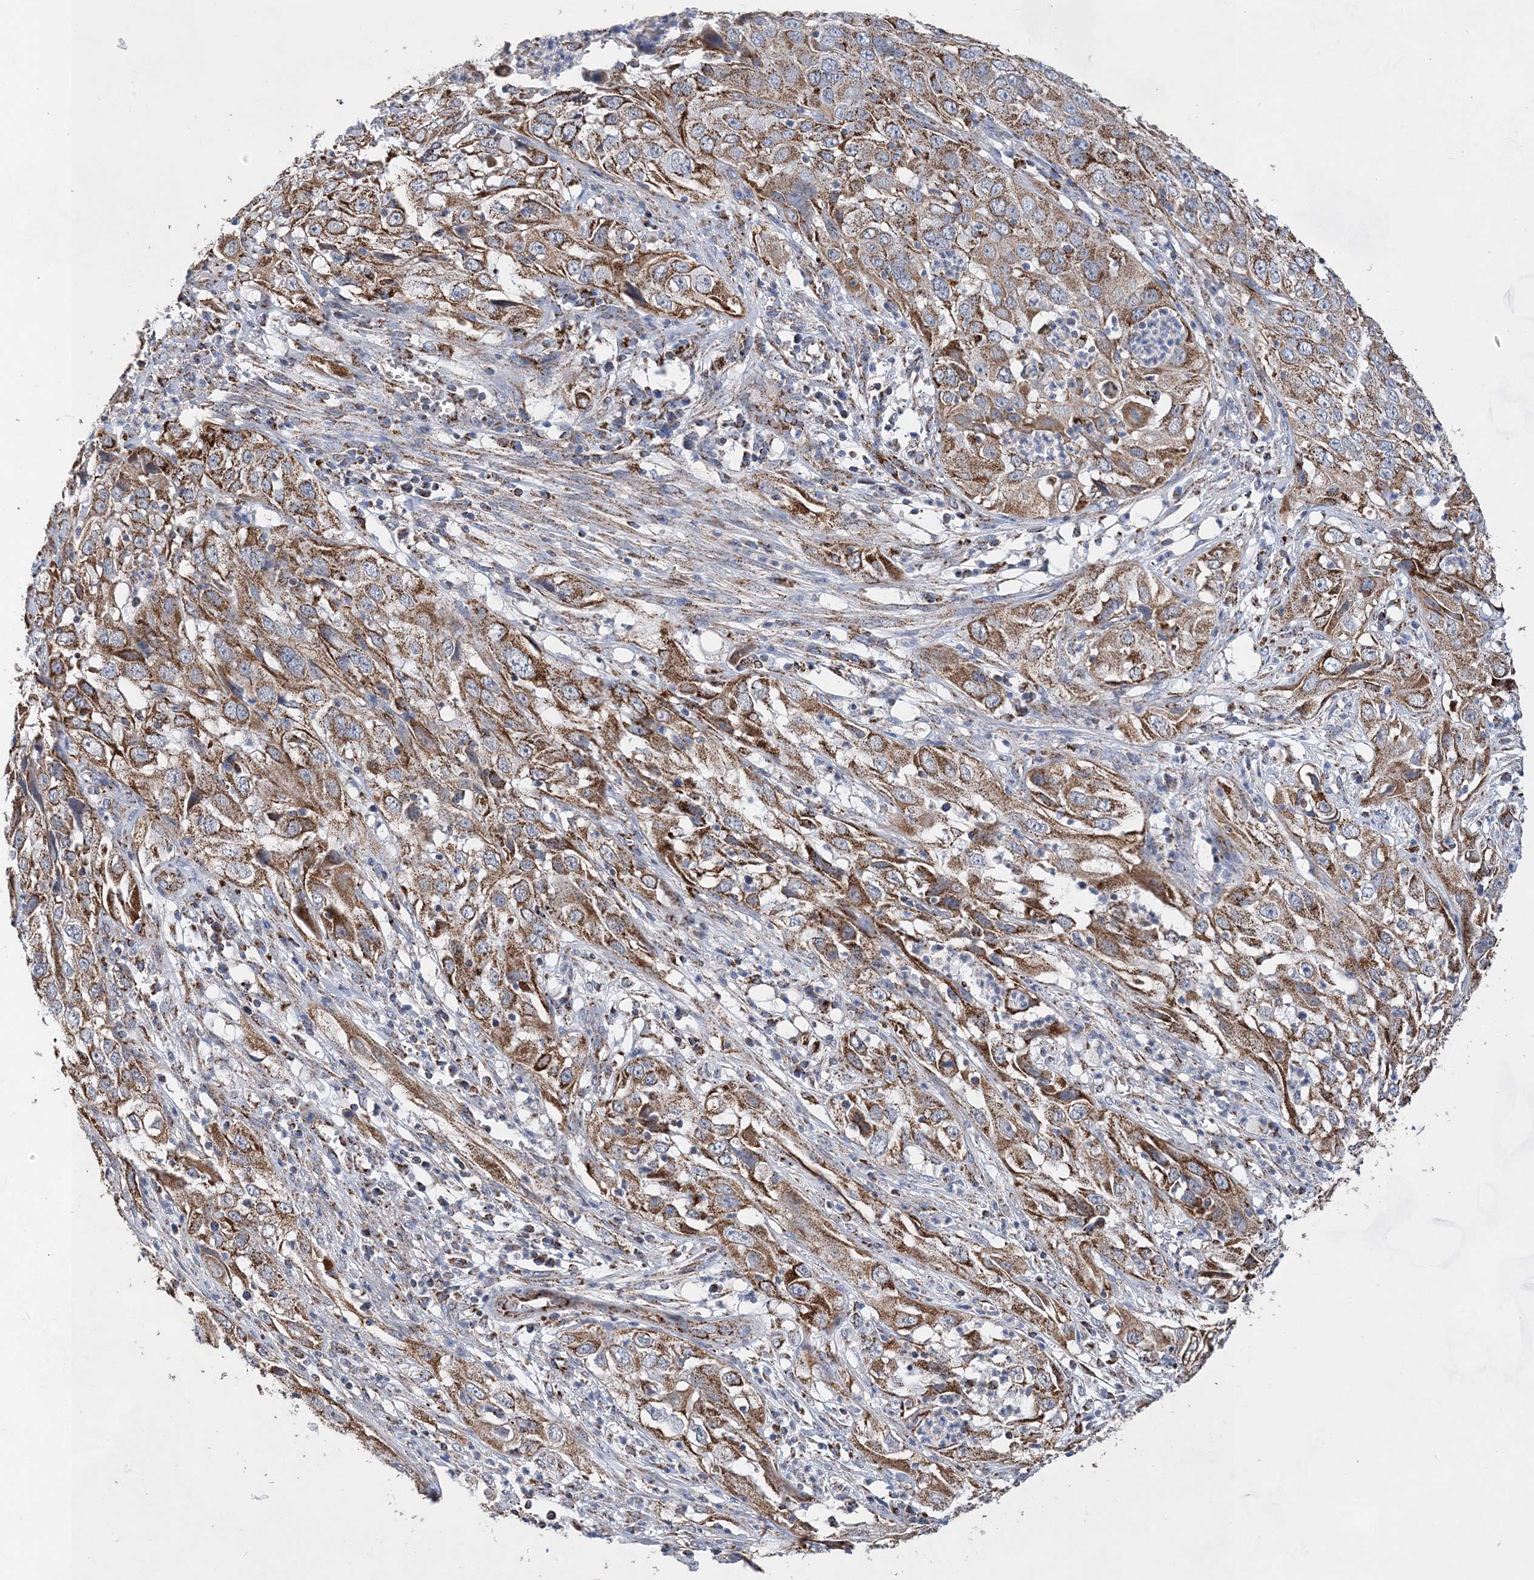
{"staining": {"intensity": "moderate", "quantity": ">75%", "location": "cytoplasmic/membranous"}, "tissue": "cervical cancer", "cell_type": "Tumor cells", "image_type": "cancer", "snomed": [{"axis": "morphology", "description": "Squamous cell carcinoma, NOS"}, {"axis": "topography", "description": "Cervix"}], "caption": "Tumor cells exhibit moderate cytoplasmic/membranous staining in approximately >75% of cells in cervical cancer (squamous cell carcinoma).", "gene": "ACOT9", "patient": {"sex": "female", "age": 32}}